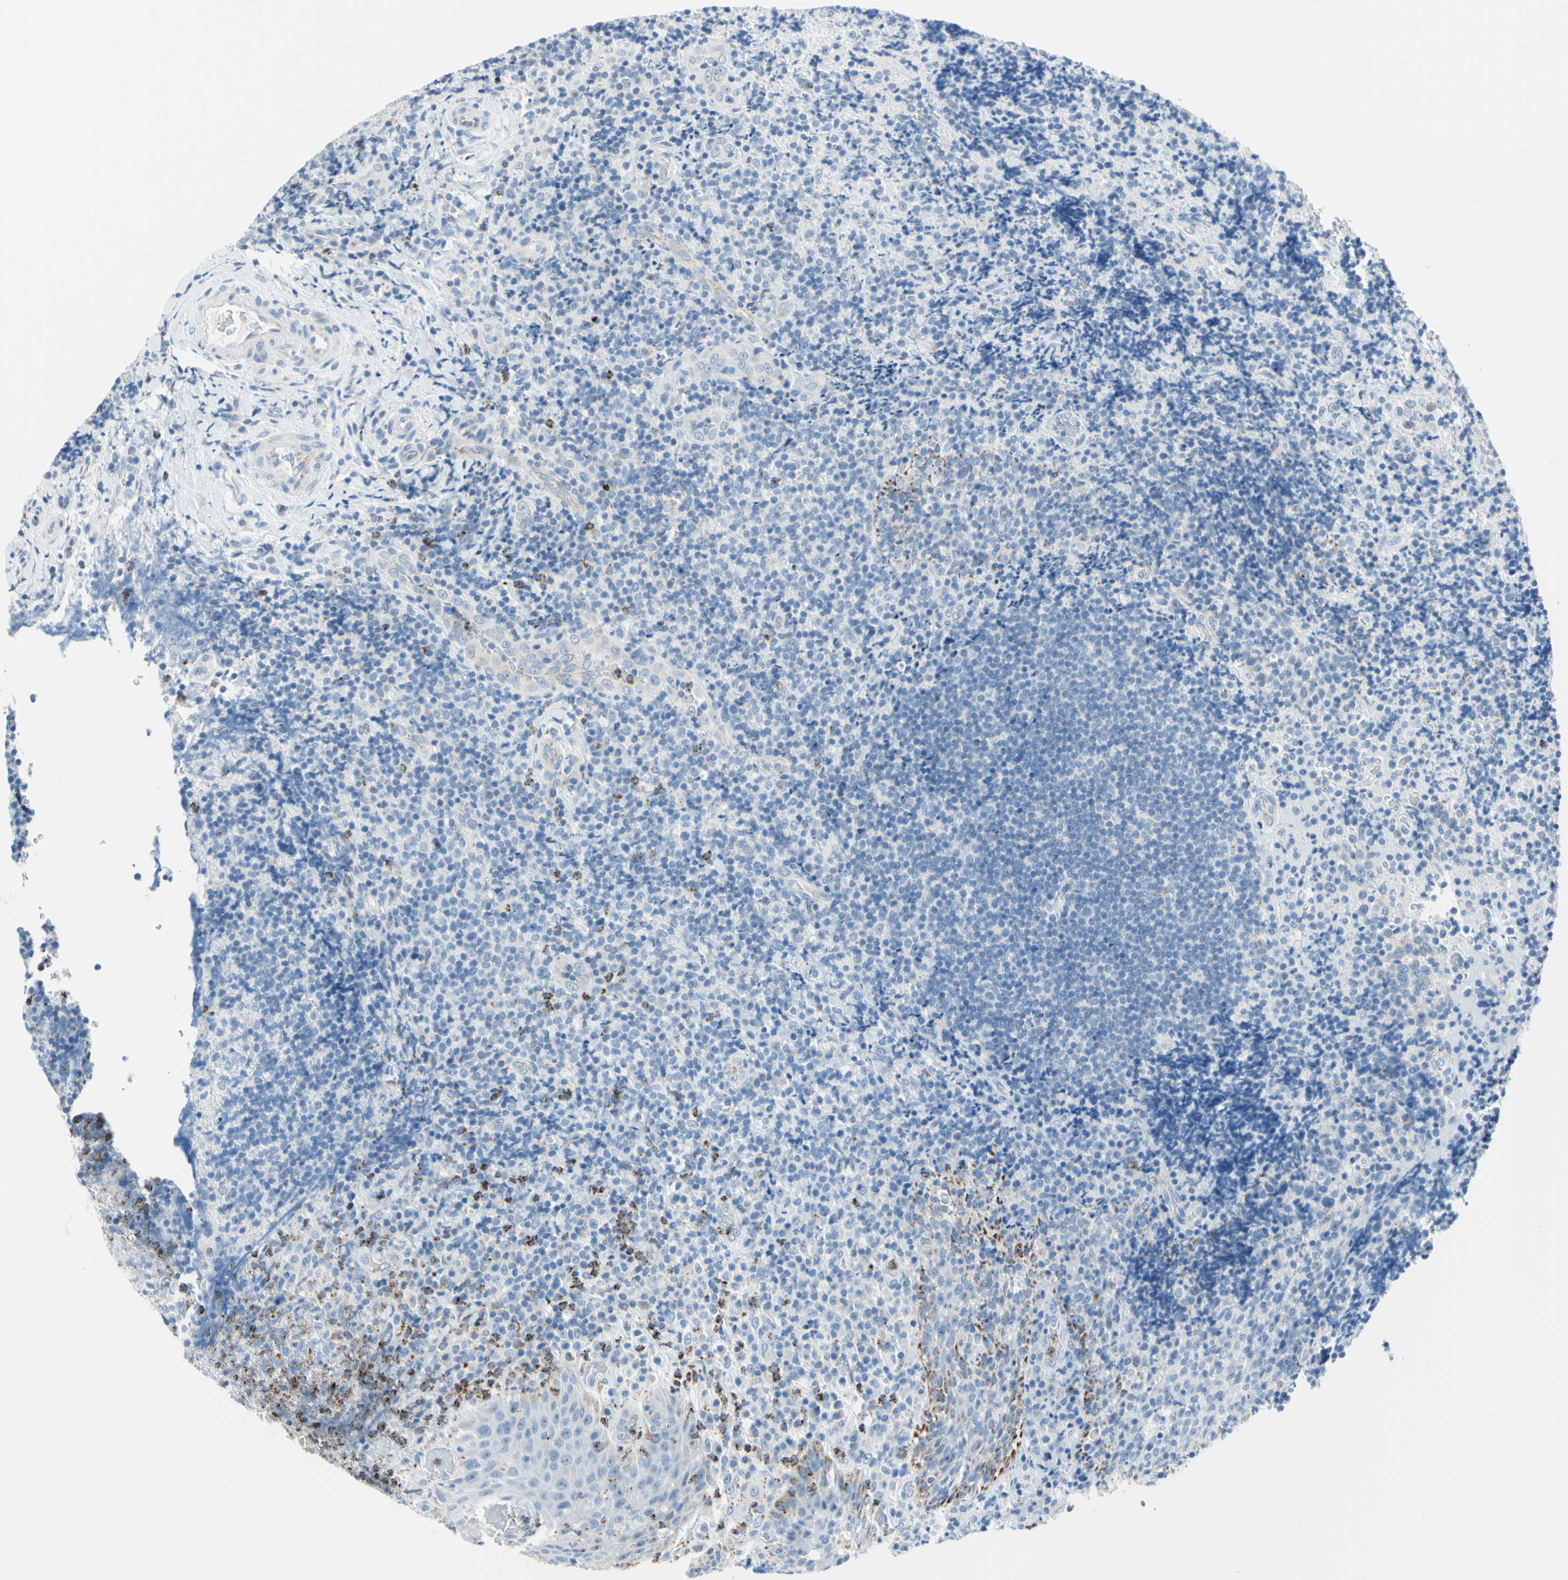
{"staining": {"intensity": "negative", "quantity": "none", "location": "none"}, "tissue": "lymphoma", "cell_type": "Tumor cells", "image_type": "cancer", "snomed": [{"axis": "morphology", "description": "Malignant lymphoma, non-Hodgkin's type, High grade"}, {"axis": "topography", "description": "Tonsil"}], "caption": "The immunohistochemistry image has no significant staining in tumor cells of lymphoma tissue. (DAB IHC with hematoxylin counter stain).", "gene": "CYSLTR1", "patient": {"sex": "female", "age": 36}}